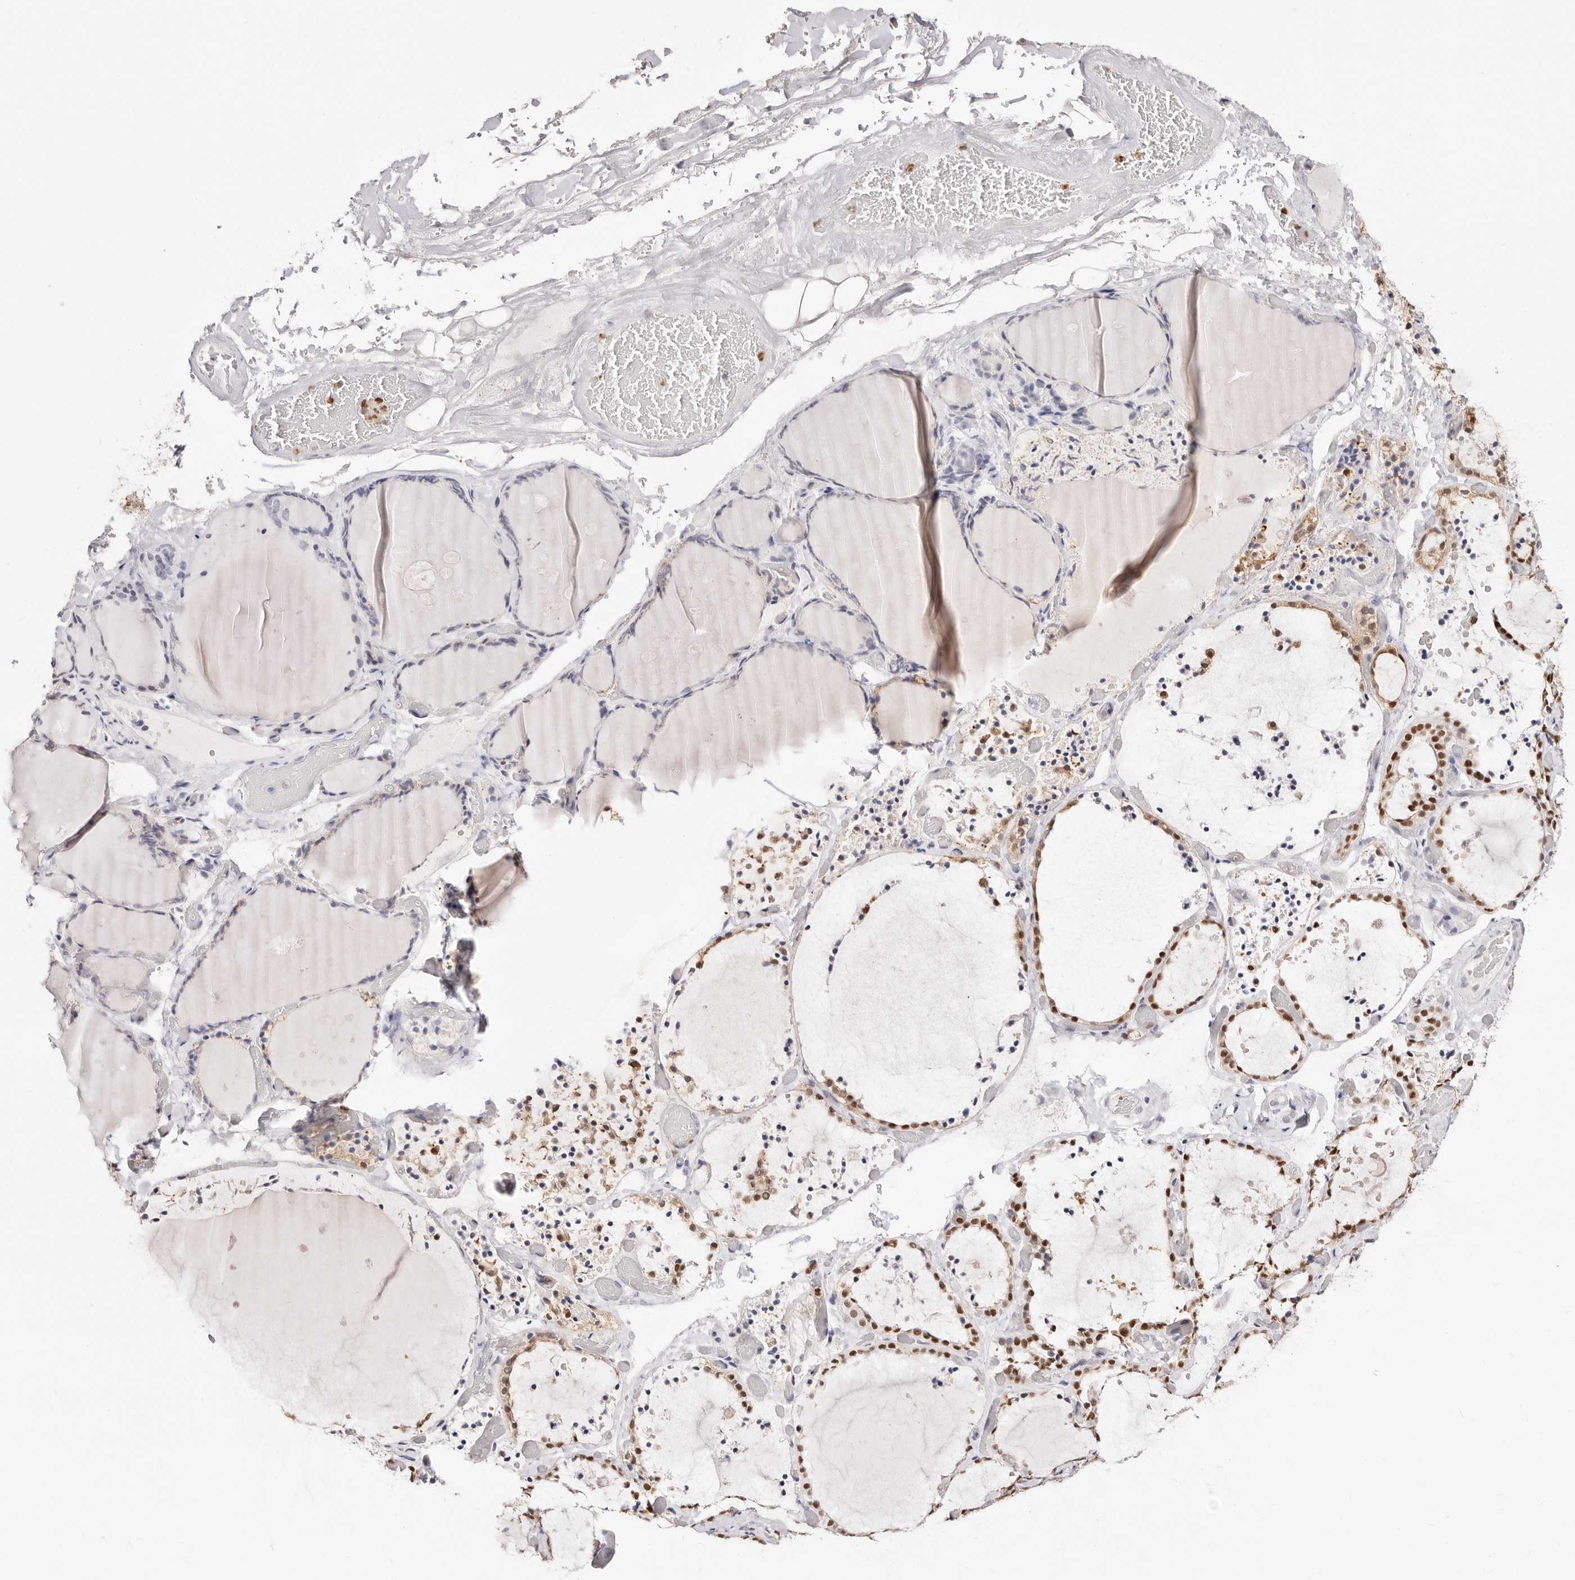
{"staining": {"intensity": "strong", "quantity": ">75%", "location": "nuclear"}, "tissue": "thyroid gland", "cell_type": "Glandular cells", "image_type": "normal", "snomed": [{"axis": "morphology", "description": "Normal tissue, NOS"}, {"axis": "topography", "description": "Thyroid gland"}], "caption": "IHC staining of benign thyroid gland, which reveals high levels of strong nuclear positivity in approximately >75% of glandular cells indicating strong nuclear protein staining. The staining was performed using DAB (3,3'-diaminobenzidine) (brown) for protein detection and nuclei were counterstained in hematoxylin (blue).", "gene": "TKT", "patient": {"sex": "female", "age": 44}}